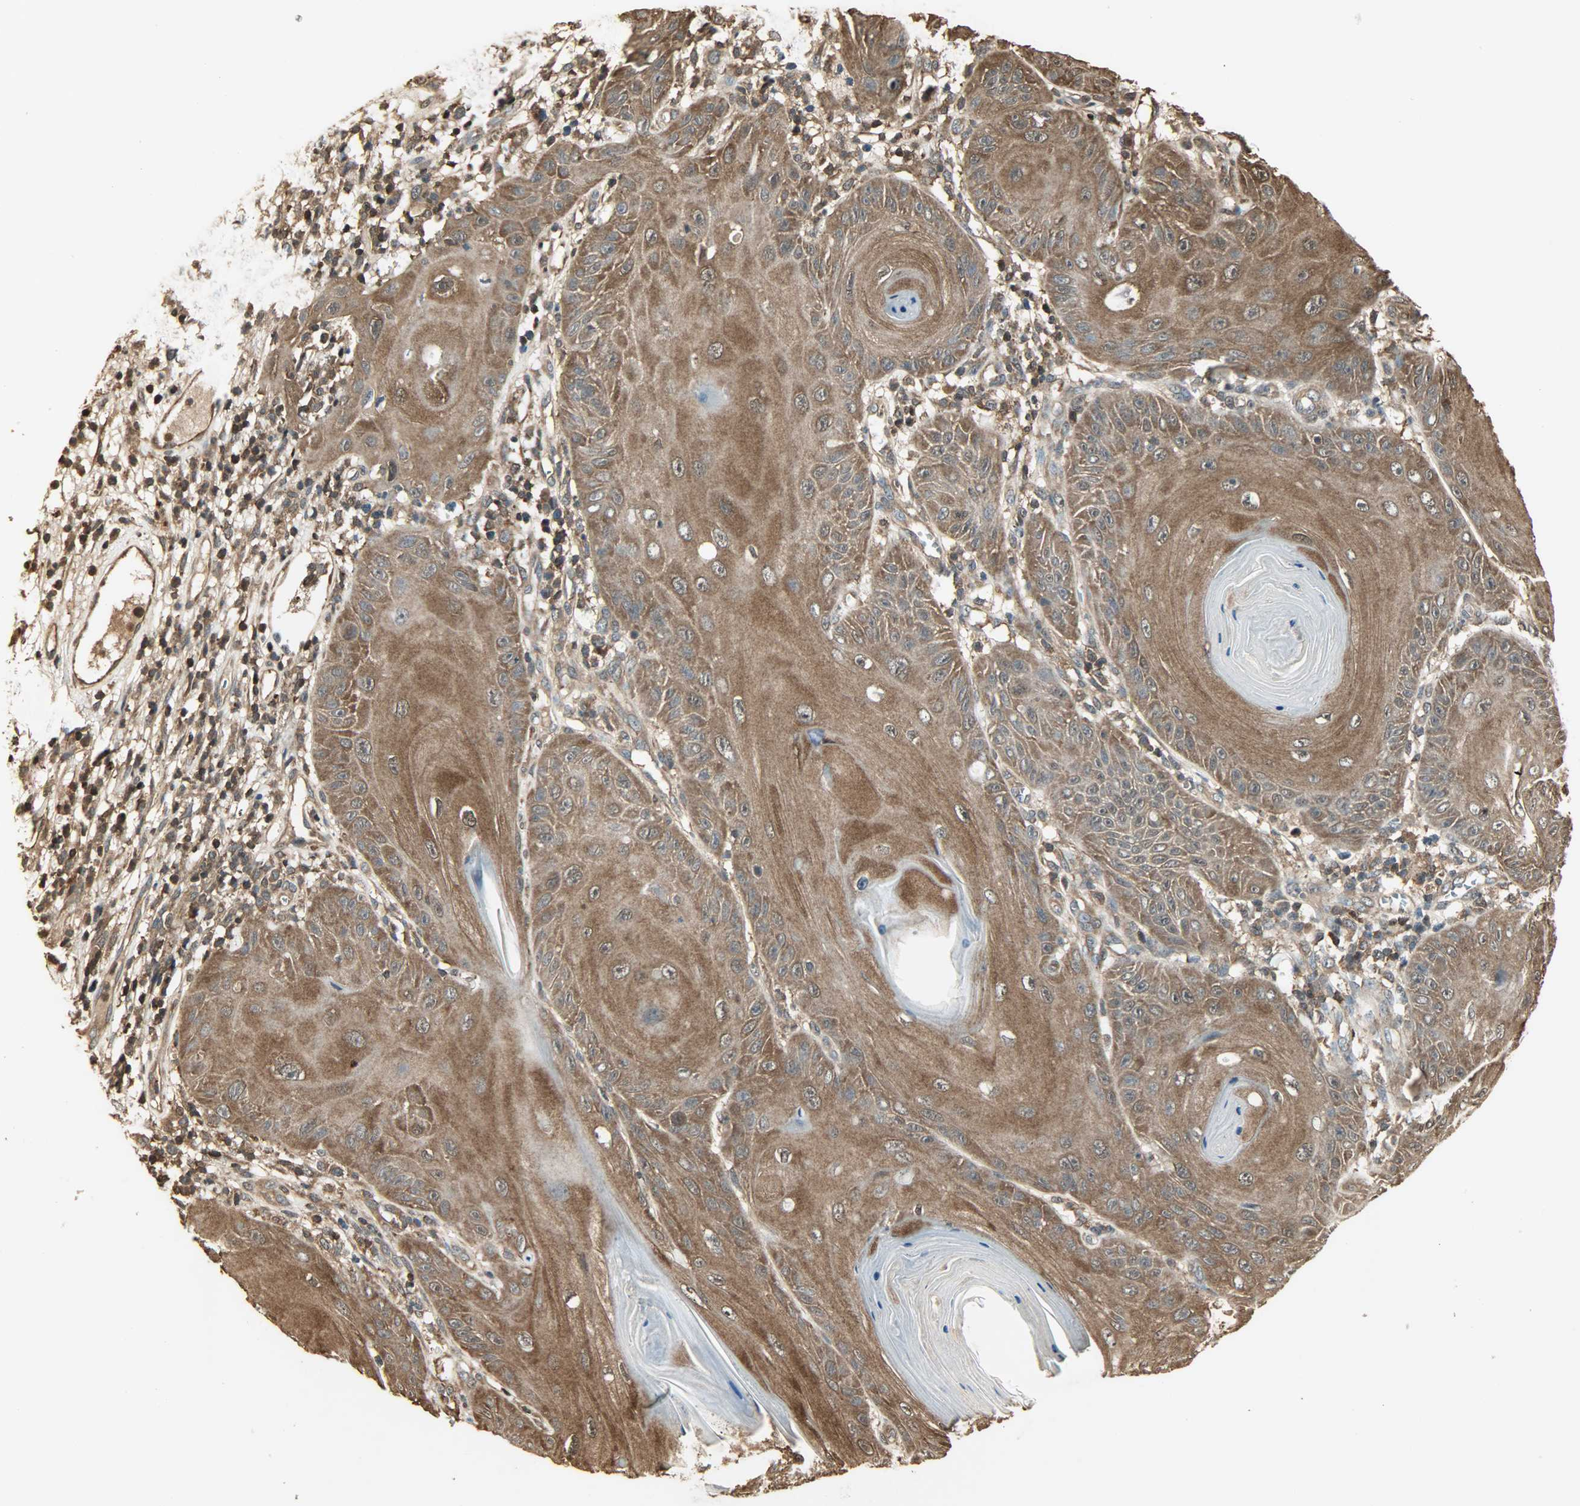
{"staining": {"intensity": "strong", "quantity": ">75%", "location": "cytoplasmic/membranous,nuclear"}, "tissue": "skin cancer", "cell_type": "Tumor cells", "image_type": "cancer", "snomed": [{"axis": "morphology", "description": "Squamous cell carcinoma, NOS"}, {"axis": "topography", "description": "Skin"}], "caption": "This is an image of IHC staining of skin cancer, which shows strong expression in the cytoplasmic/membranous and nuclear of tumor cells.", "gene": "YWHAZ", "patient": {"sex": "female", "age": 78}}